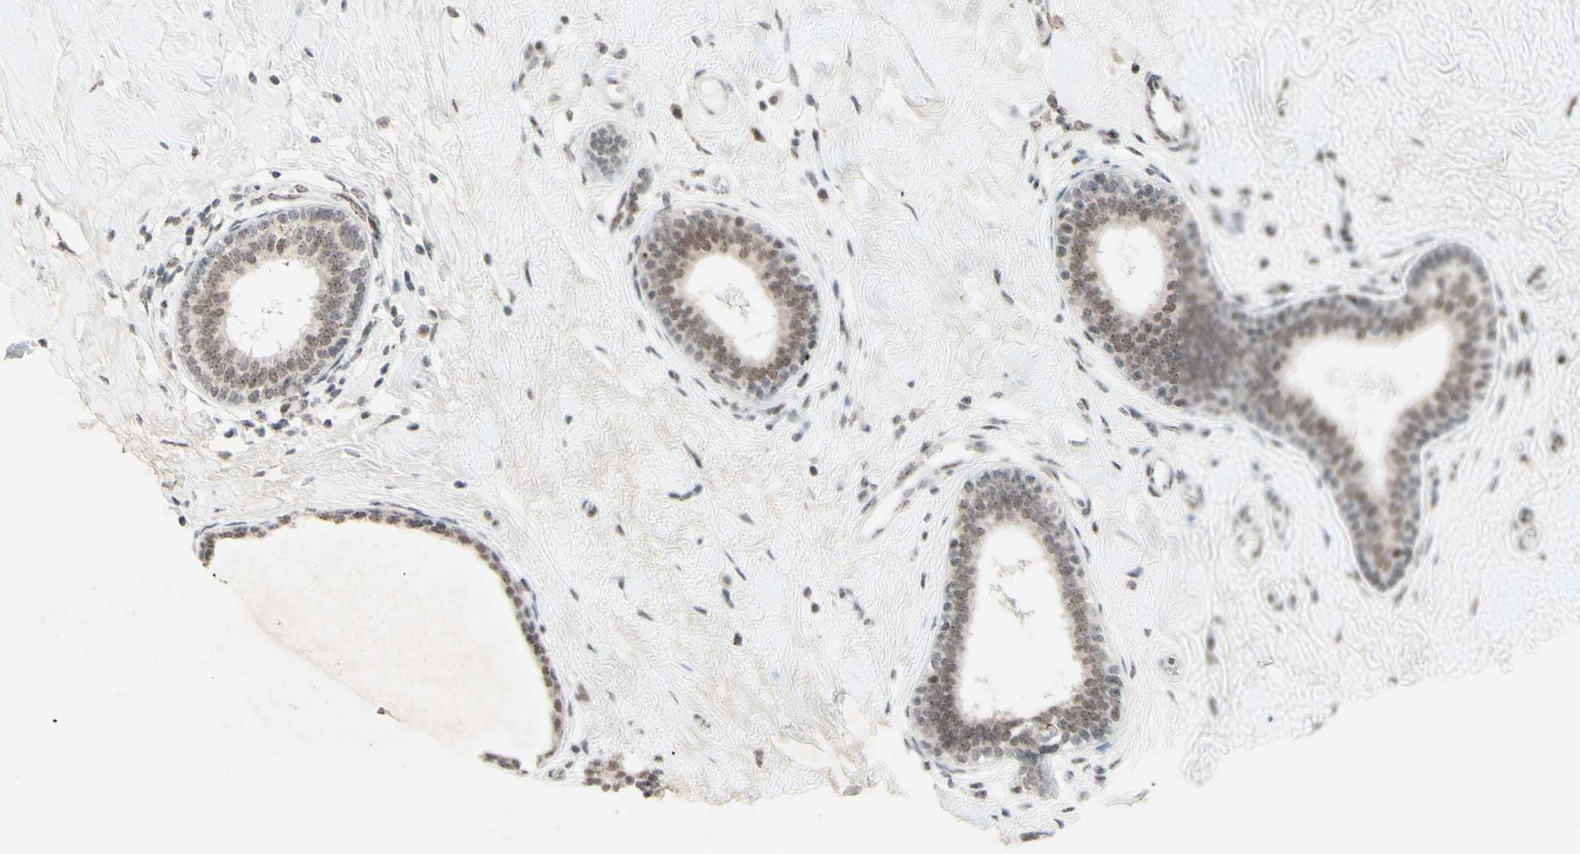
{"staining": {"intensity": "weak", "quantity": "25%-75%", "location": "nuclear"}, "tissue": "breast cancer", "cell_type": "Tumor cells", "image_type": "cancer", "snomed": [{"axis": "morphology", "description": "Normal tissue, NOS"}, {"axis": "morphology", "description": "Duct carcinoma"}, {"axis": "topography", "description": "Breast"}], "caption": "This is a photomicrograph of immunohistochemistry staining of infiltrating ductal carcinoma (breast), which shows weak expression in the nuclear of tumor cells.", "gene": "CENPB", "patient": {"sex": "female", "age": 40}}